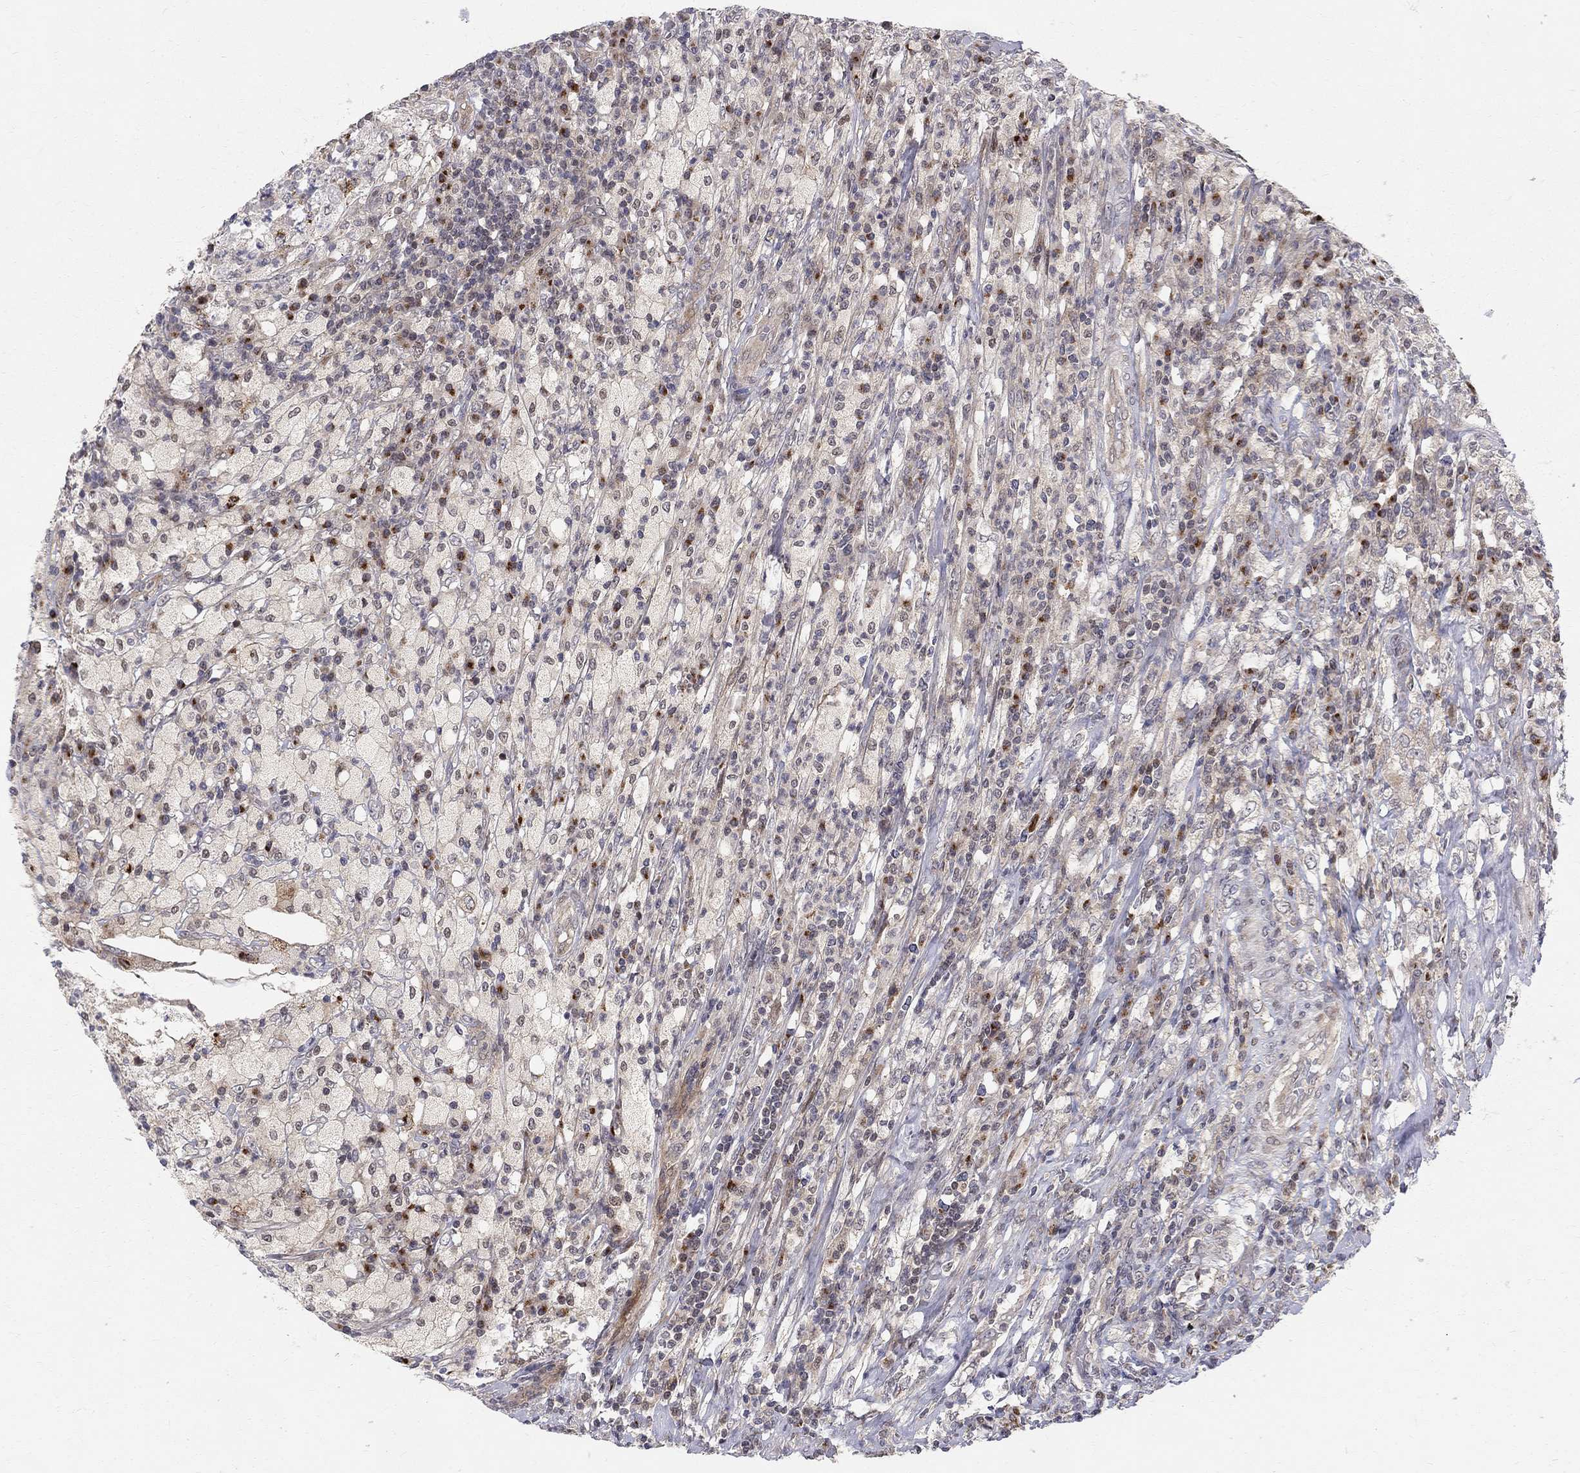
{"staining": {"intensity": "negative", "quantity": "none", "location": "none"}, "tissue": "testis cancer", "cell_type": "Tumor cells", "image_type": "cancer", "snomed": [{"axis": "morphology", "description": "Necrosis, NOS"}, {"axis": "morphology", "description": "Carcinoma, Embryonal, NOS"}, {"axis": "topography", "description": "Testis"}], "caption": "Tumor cells show no significant staining in testis cancer (embryonal carcinoma).", "gene": "WDR19", "patient": {"sex": "male", "age": 19}}